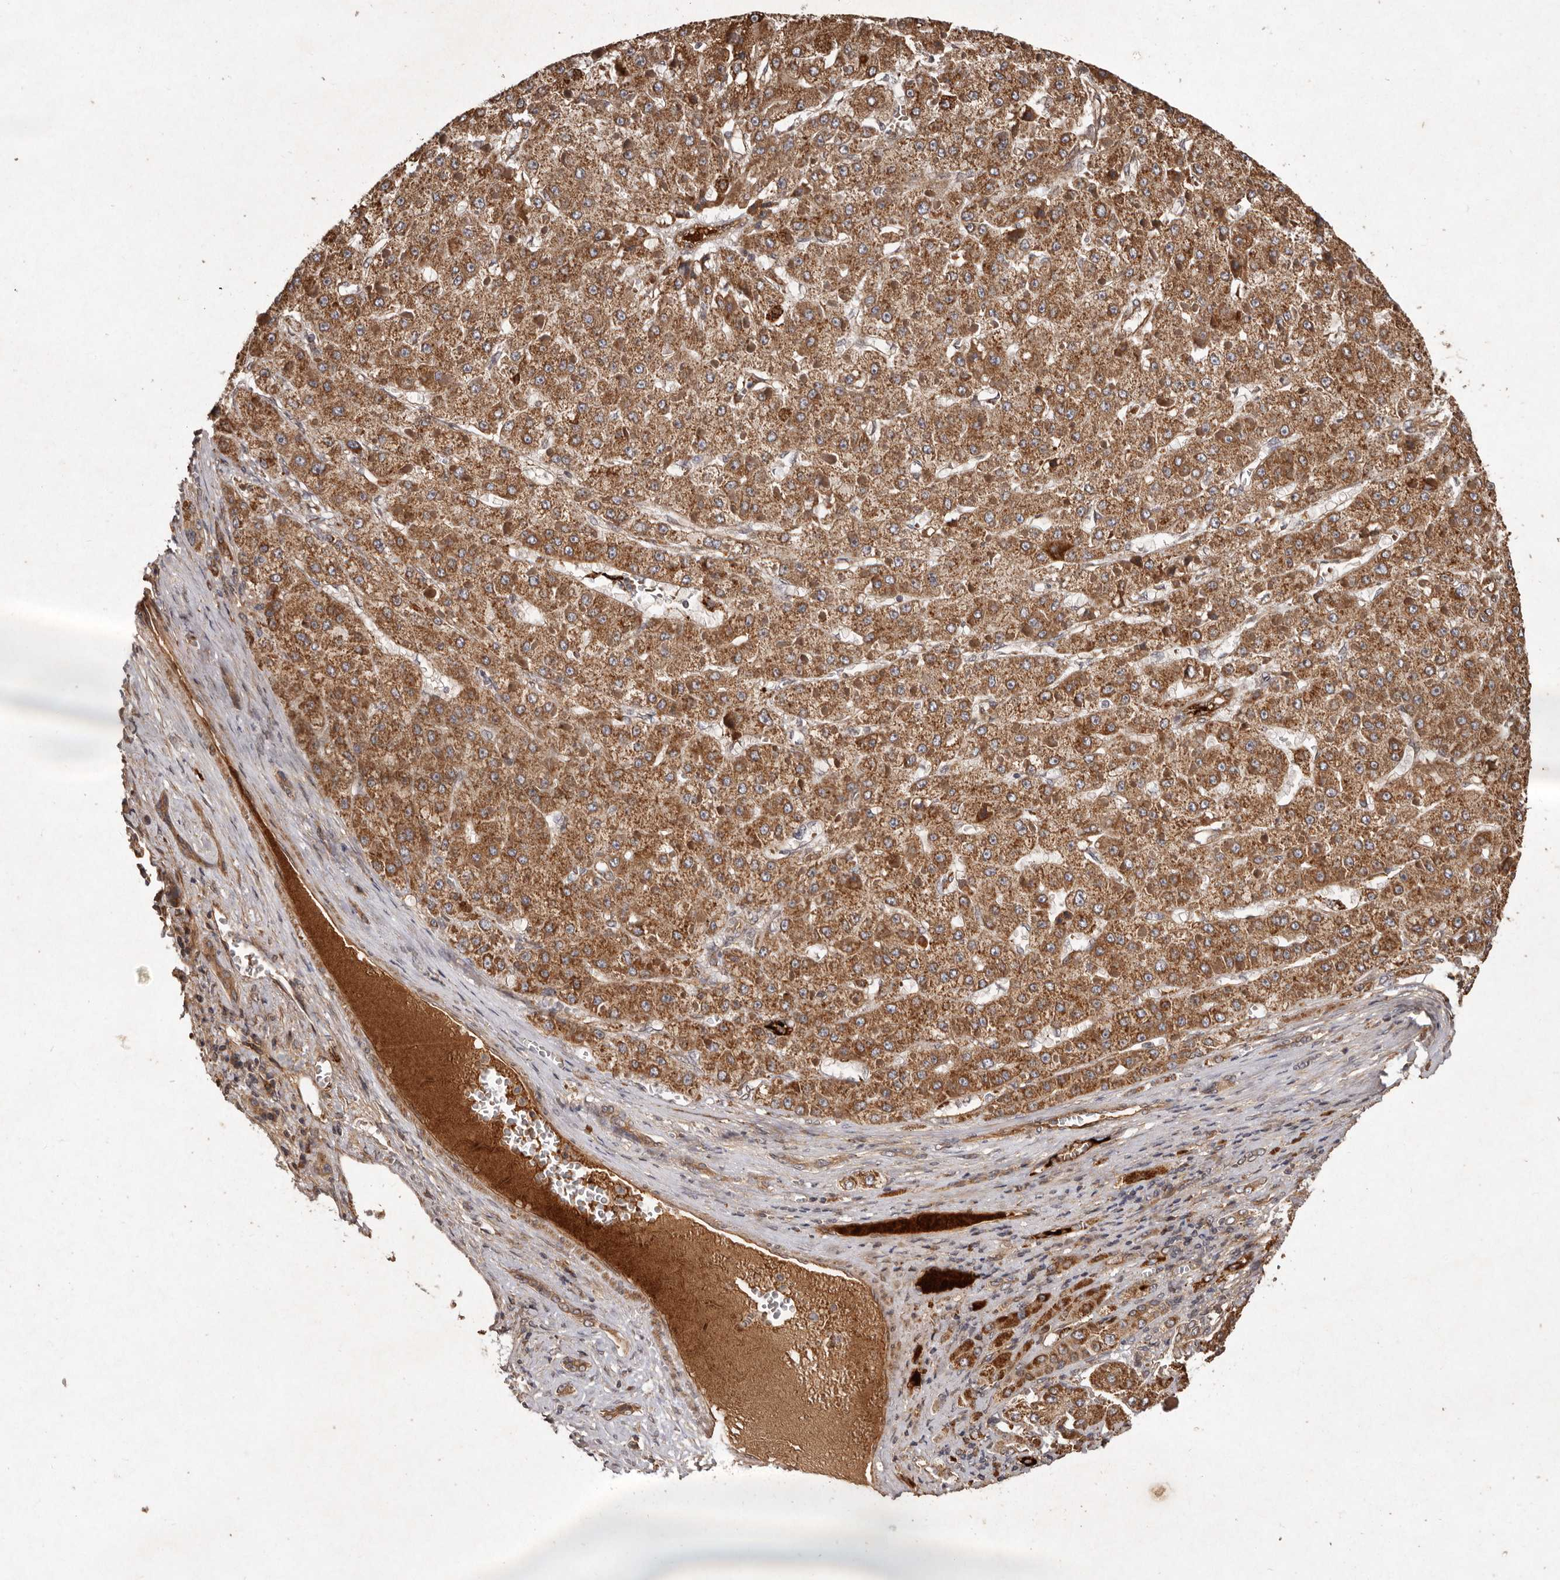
{"staining": {"intensity": "strong", "quantity": ">75%", "location": "cytoplasmic/membranous"}, "tissue": "liver cancer", "cell_type": "Tumor cells", "image_type": "cancer", "snomed": [{"axis": "morphology", "description": "Carcinoma, Hepatocellular, NOS"}, {"axis": "topography", "description": "Liver"}], "caption": "Liver cancer (hepatocellular carcinoma) was stained to show a protein in brown. There is high levels of strong cytoplasmic/membranous expression in about >75% of tumor cells.", "gene": "SEMA3A", "patient": {"sex": "female", "age": 73}}